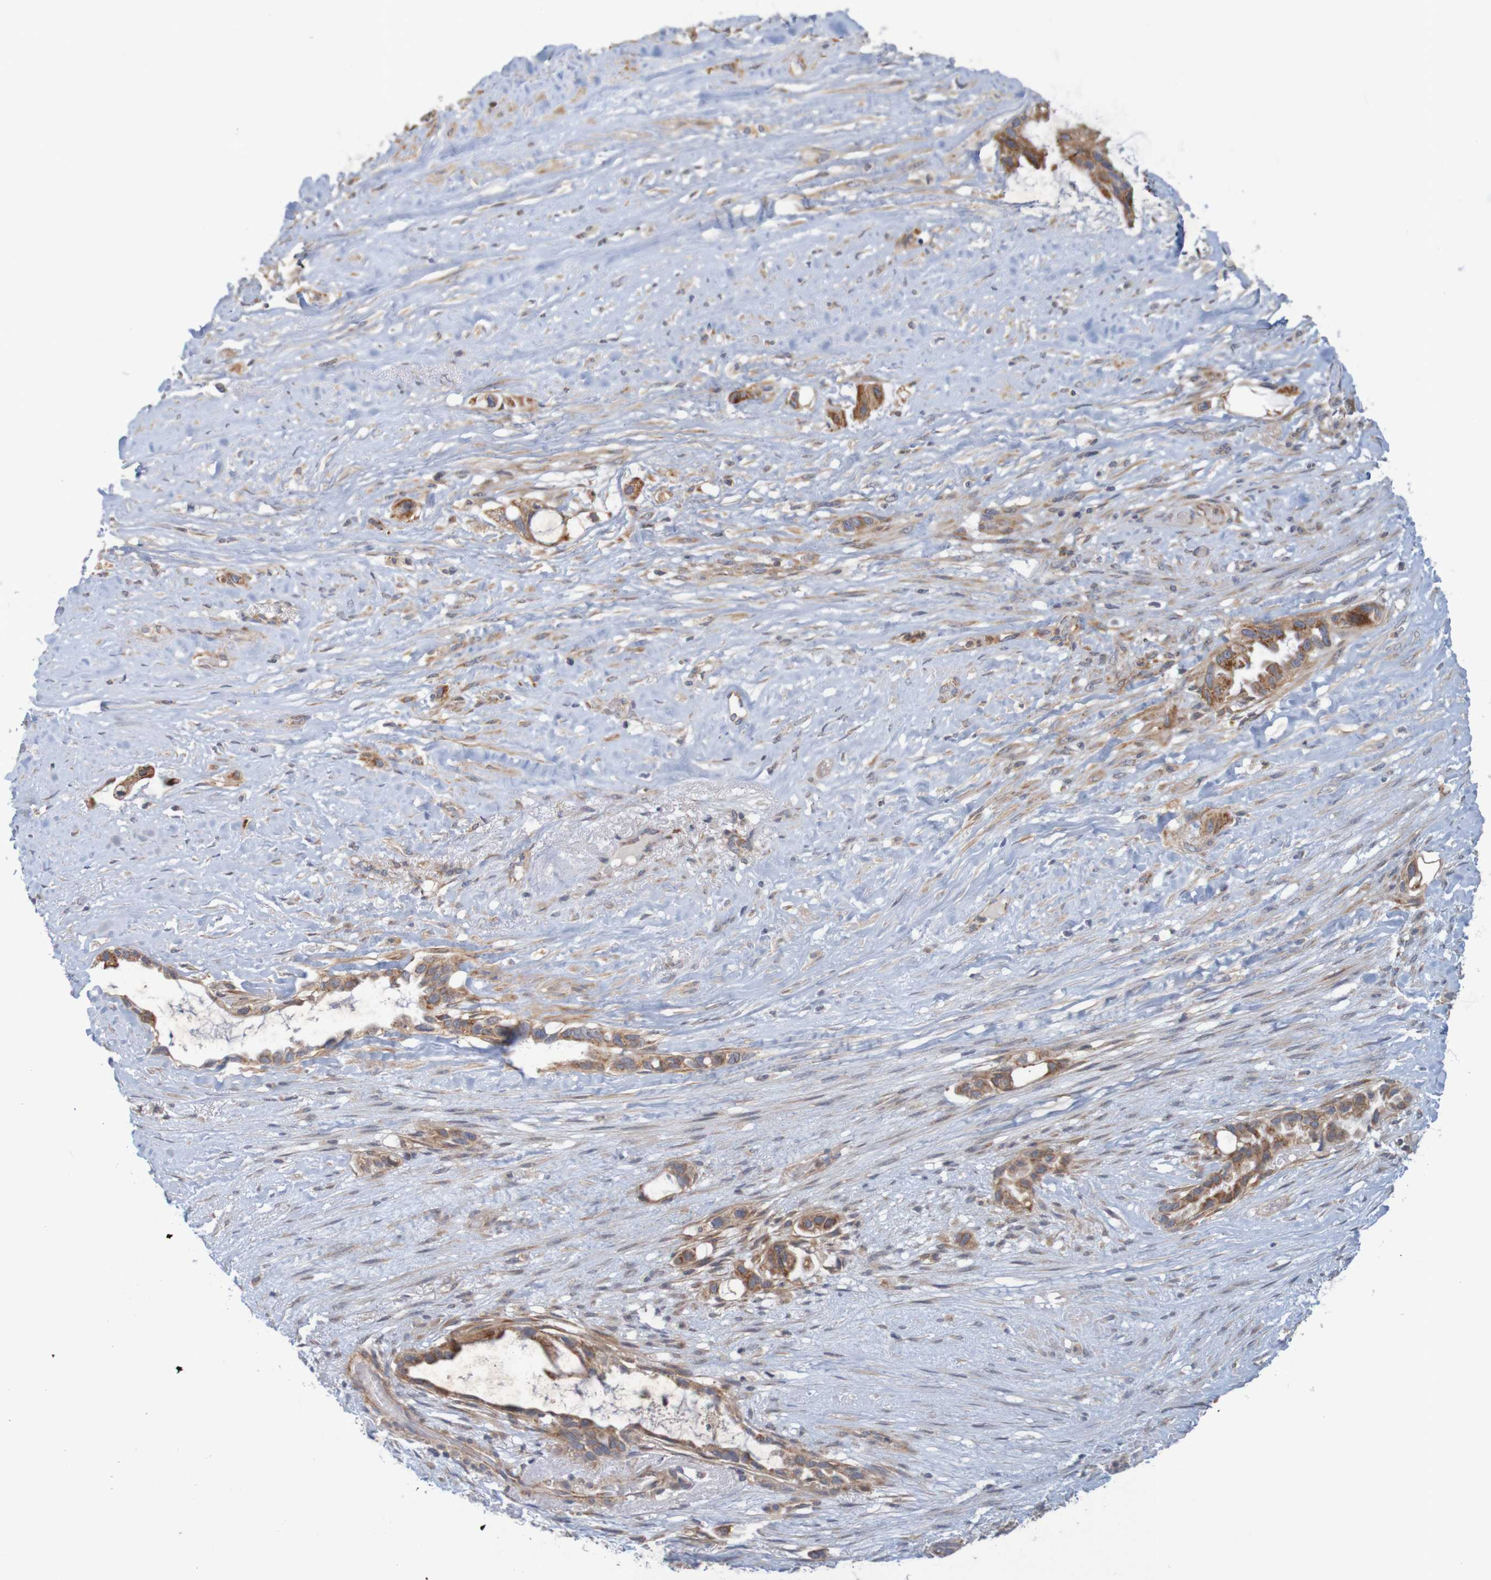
{"staining": {"intensity": "moderate", "quantity": ">75%", "location": "cytoplasmic/membranous"}, "tissue": "liver cancer", "cell_type": "Tumor cells", "image_type": "cancer", "snomed": [{"axis": "morphology", "description": "Cholangiocarcinoma"}, {"axis": "topography", "description": "Liver"}], "caption": "Immunohistochemical staining of human liver cholangiocarcinoma reveals medium levels of moderate cytoplasmic/membranous protein positivity in approximately >75% of tumor cells. The staining is performed using DAB brown chromogen to label protein expression. The nuclei are counter-stained blue using hematoxylin.", "gene": "NAV2", "patient": {"sex": "female", "age": 65}}